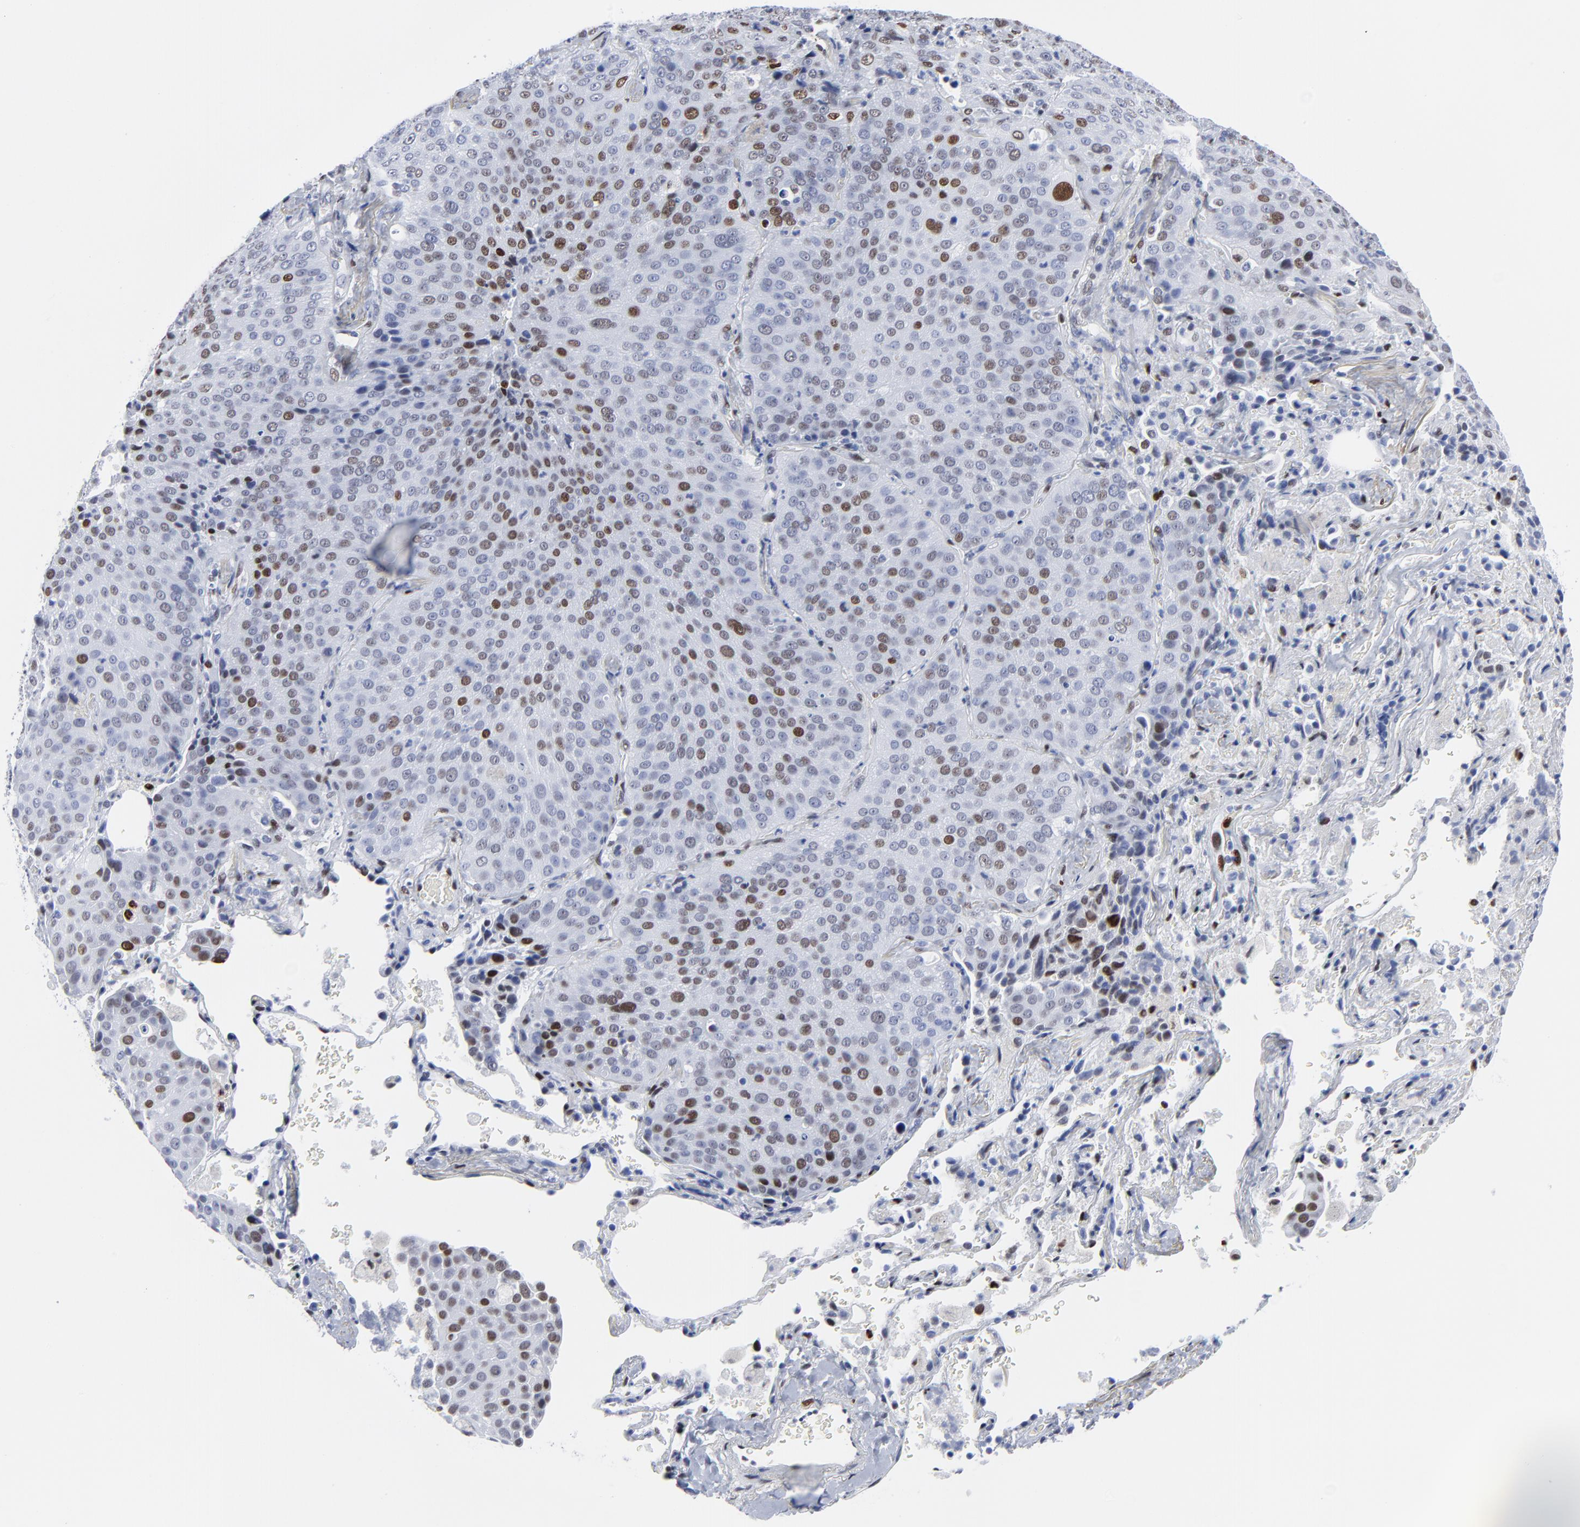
{"staining": {"intensity": "strong", "quantity": "25%-75%", "location": "nuclear"}, "tissue": "lung cancer", "cell_type": "Tumor cells", "image_type": "cancer", "snomed": [{"axis": "morphology", "description": "Squamous cell carcinoma, NOS"}, {"axis": "topography", "description": "Lung"}], "caption": "A high-resolution histopathology image shows immunohistochemistry (IHC) staining of lung cancer, which displays strong nuclear staining in approximately 25%-75% of tumor cells.", "gene": "JUN", "patient": {"sex": "male", "age": 54}}